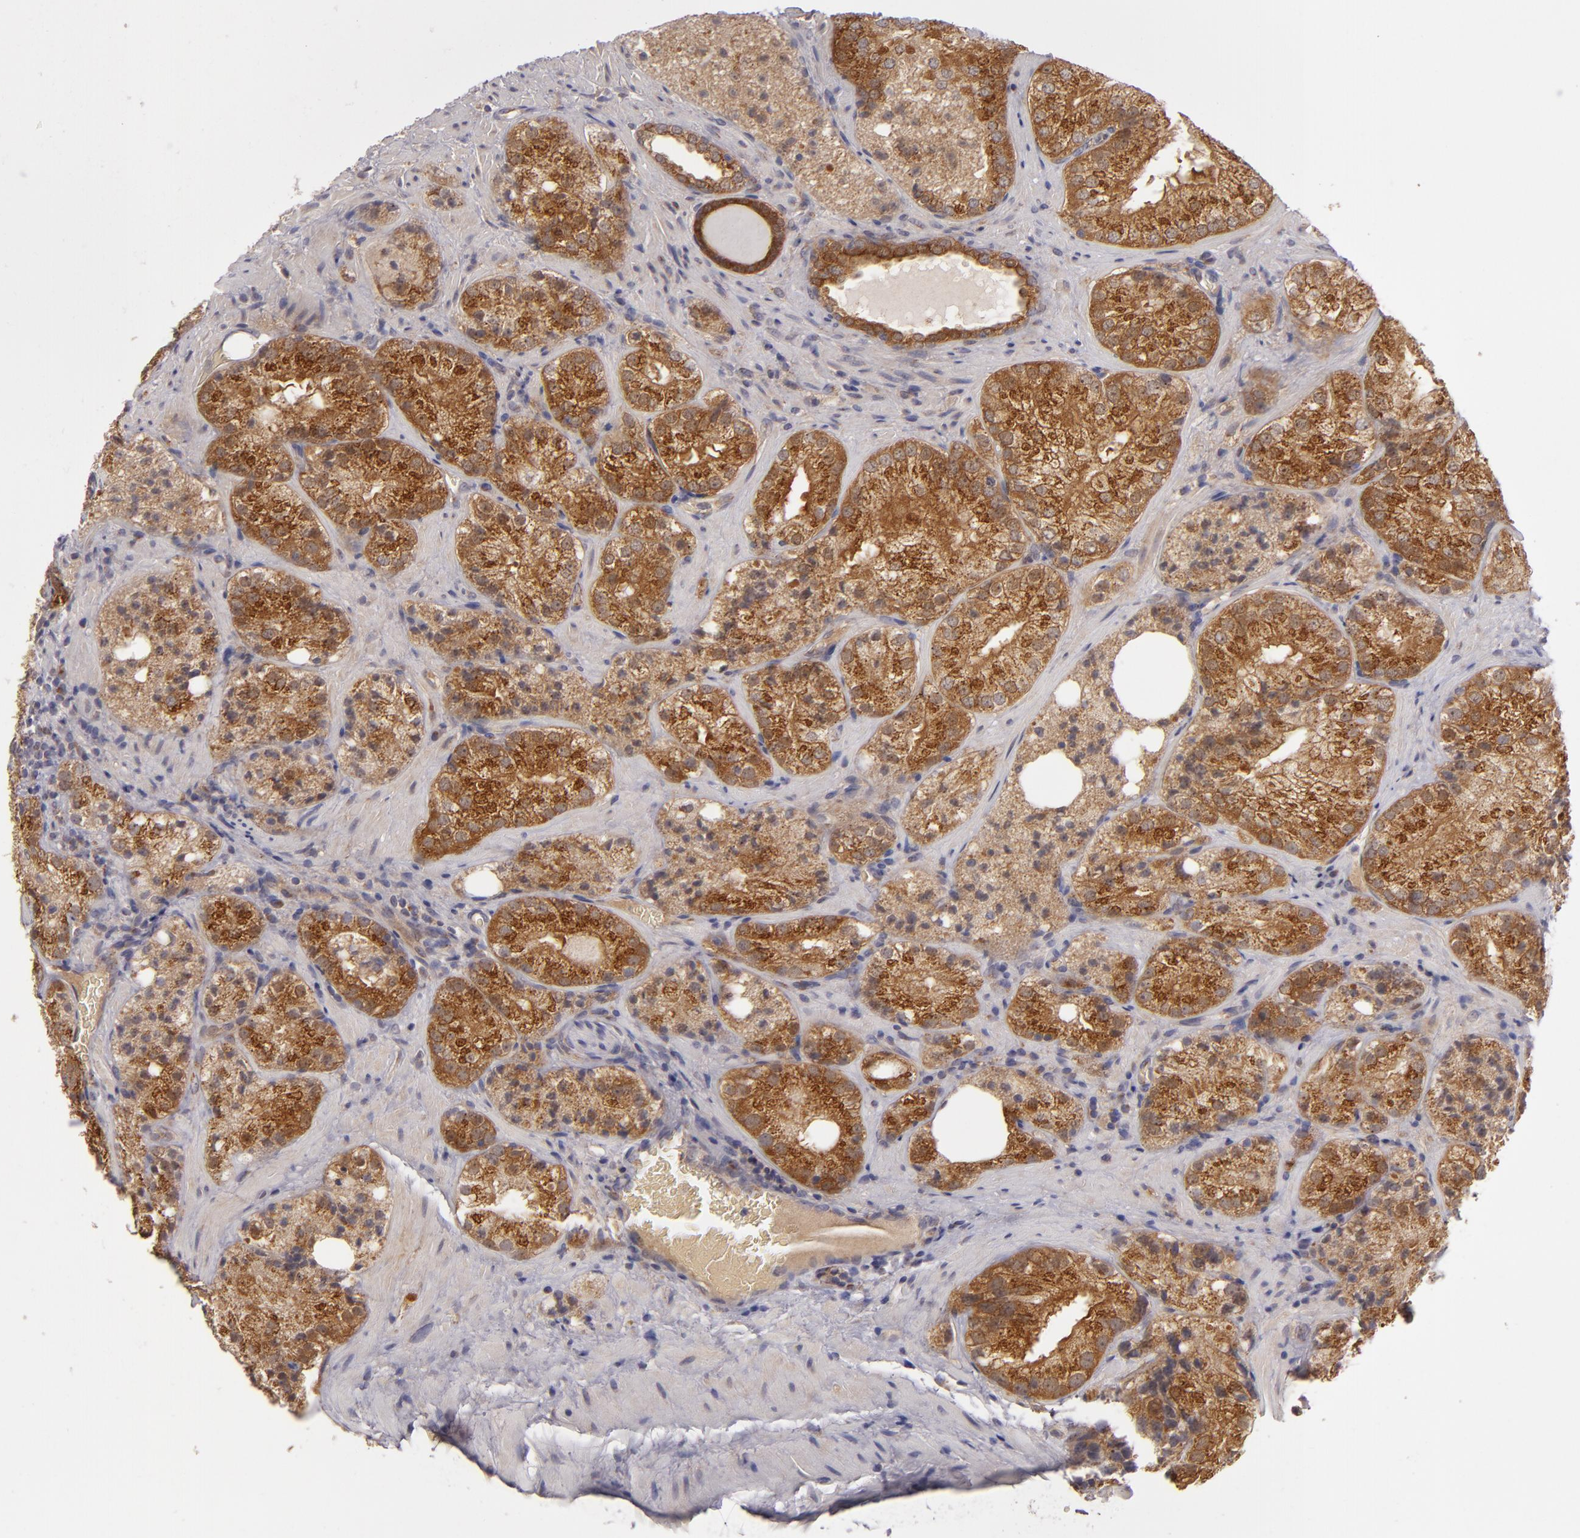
{"staining": {"intensity": "strong", "quantity": ">75%", "location": "cytoplasmic/membranous"}, "tissue": "prostate cancer", "cell_type": "Tumor cells", "image_type": "cancer", "snomed": [{"axis": "morphology", "description": "Adenocarcinoma, Low grade"}, {"axis": "topography", "description": "Prostate"}], "caption": "Tumor cells exhibit strong cytoplasmic/membranous expression in approximately >75% of cells in prostate low-grade adenocarcinoma.", "gene": "SH2D4A", "patient": {"sex": "male", "age": 60}}